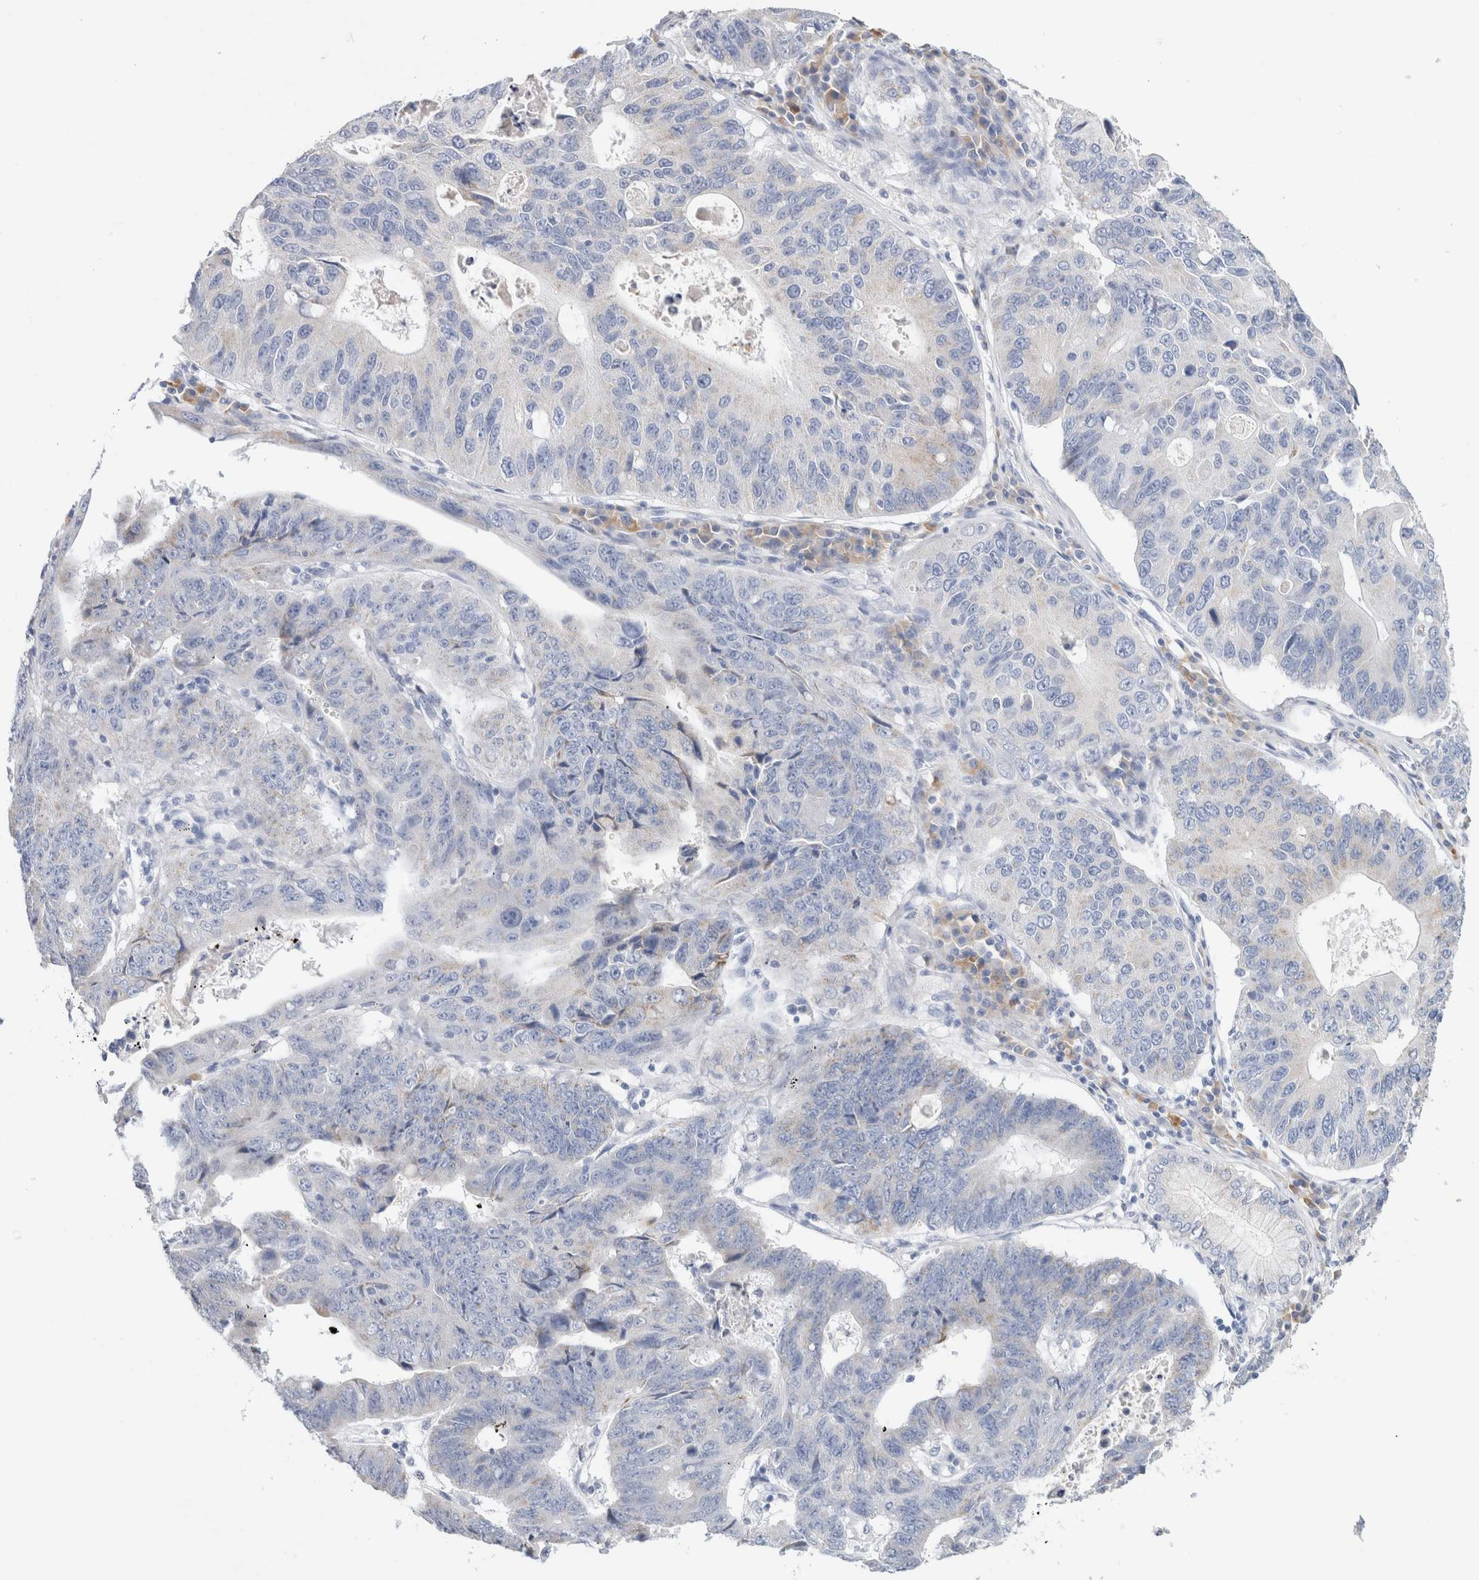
{"staining": {"intensity": "negative", "quantity": "none", "location": "none"}, "tissue": "stomach cancer", "cell_type": "Tumor cells", "image_type": "cancer", "snomed": [{"axis": "morphology", "description": "Adenocarcinoma, NOS"}, {"axis": "topography", "description": "Stomach"}], "caption": "The immunohistochemistry photomicrograph has no significant staining in tumor cells of stomach cancer (adenocarcinoma) tissue.", "gene": "GADD45G", "patient": {"sex": "male", "age": 59}}